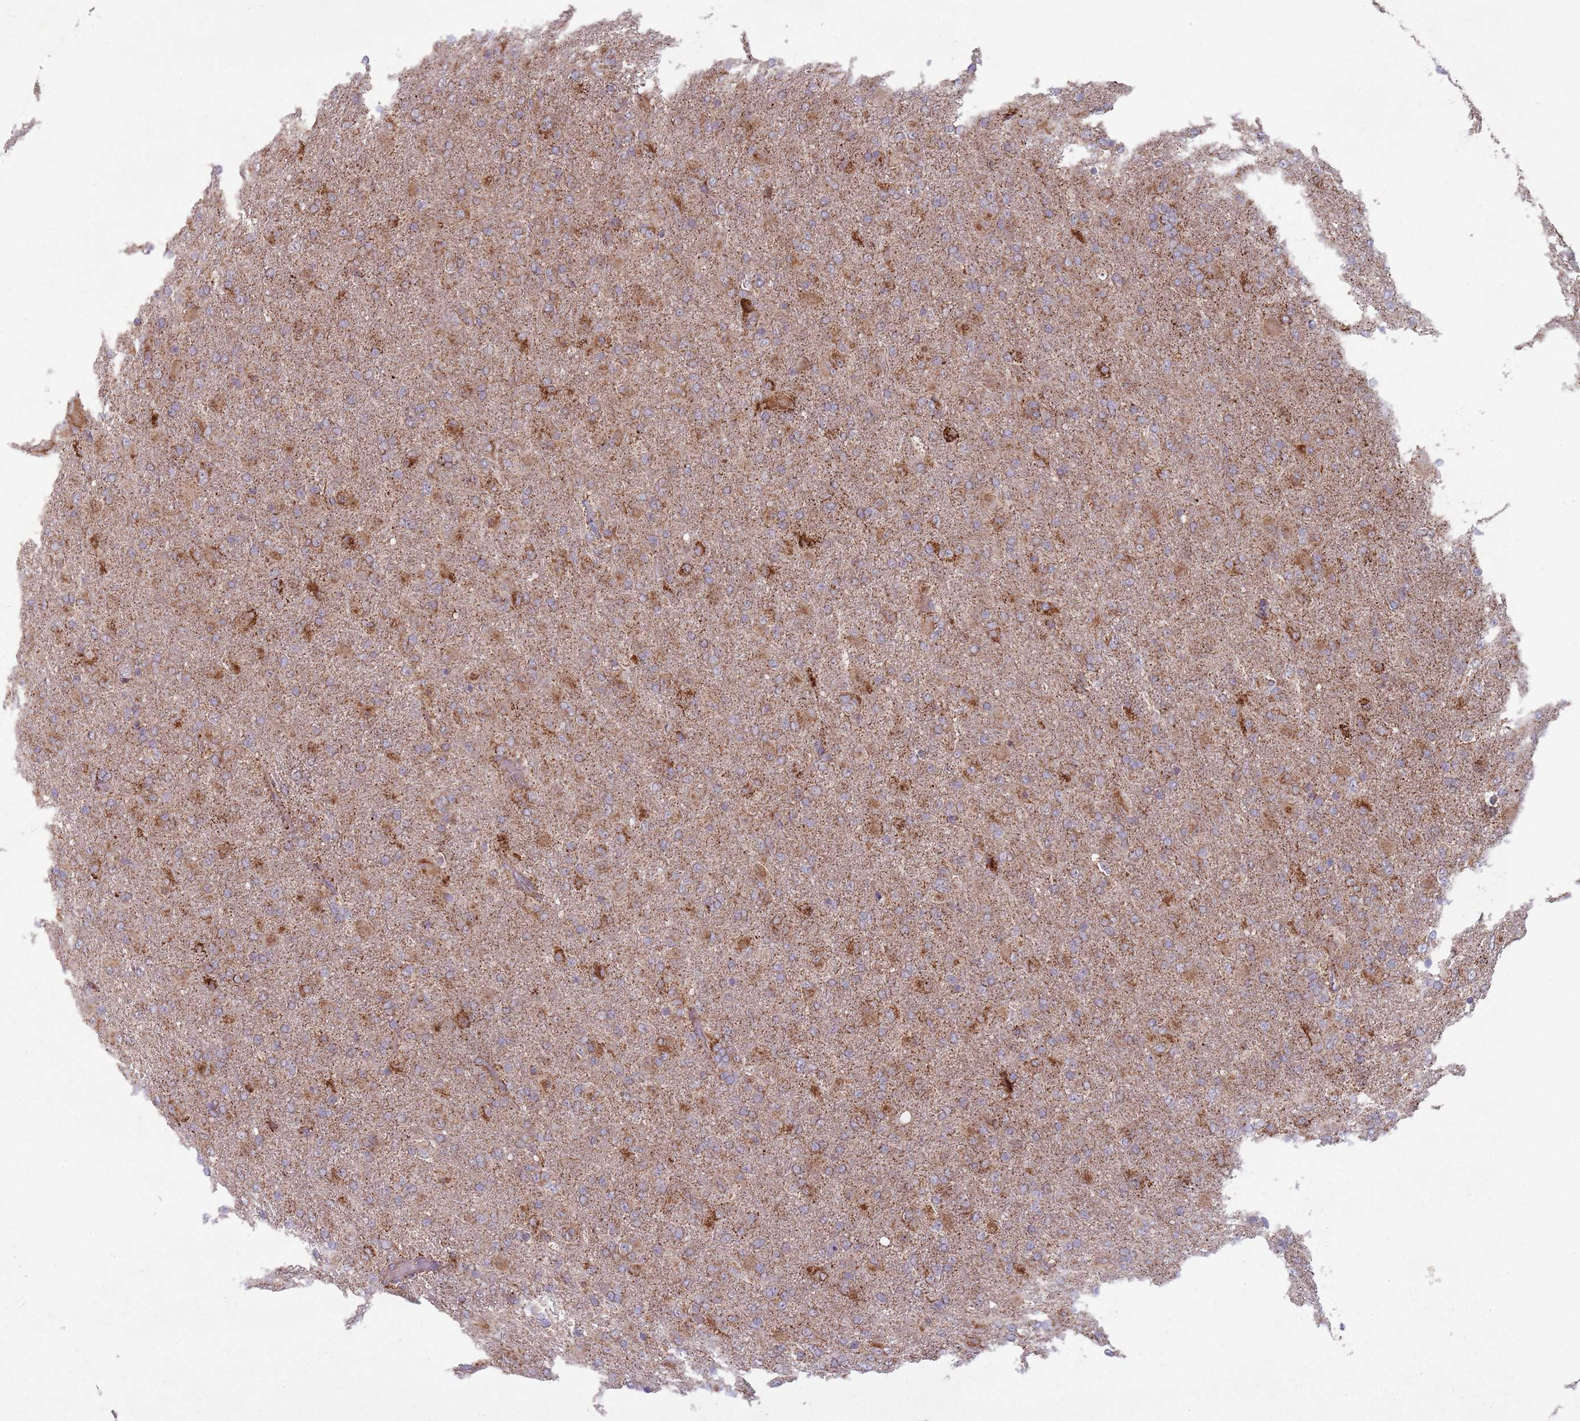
{"staining": {"intensity": "strong", "quantity": "25%-75%", "location": "cytoplasmic/membranous"}, "tissue": "glioma", "cell_type": "Tumor cells", "image_type": "cancer", "snomed": [{"axis": "morphology", "description": "Glioma, malignant, Low grade"}, {"axis": "topography", "description": "Brain"}], "caption": "IHC photomicrograph of human glioma stained for a protein (brown), which exhibits high levels of strong cytoplasmic/membranous staining in about 25%-75% of tumor cells.", "gene": "OR10Q1", "patient": {"sex": "male", "age": 65}}